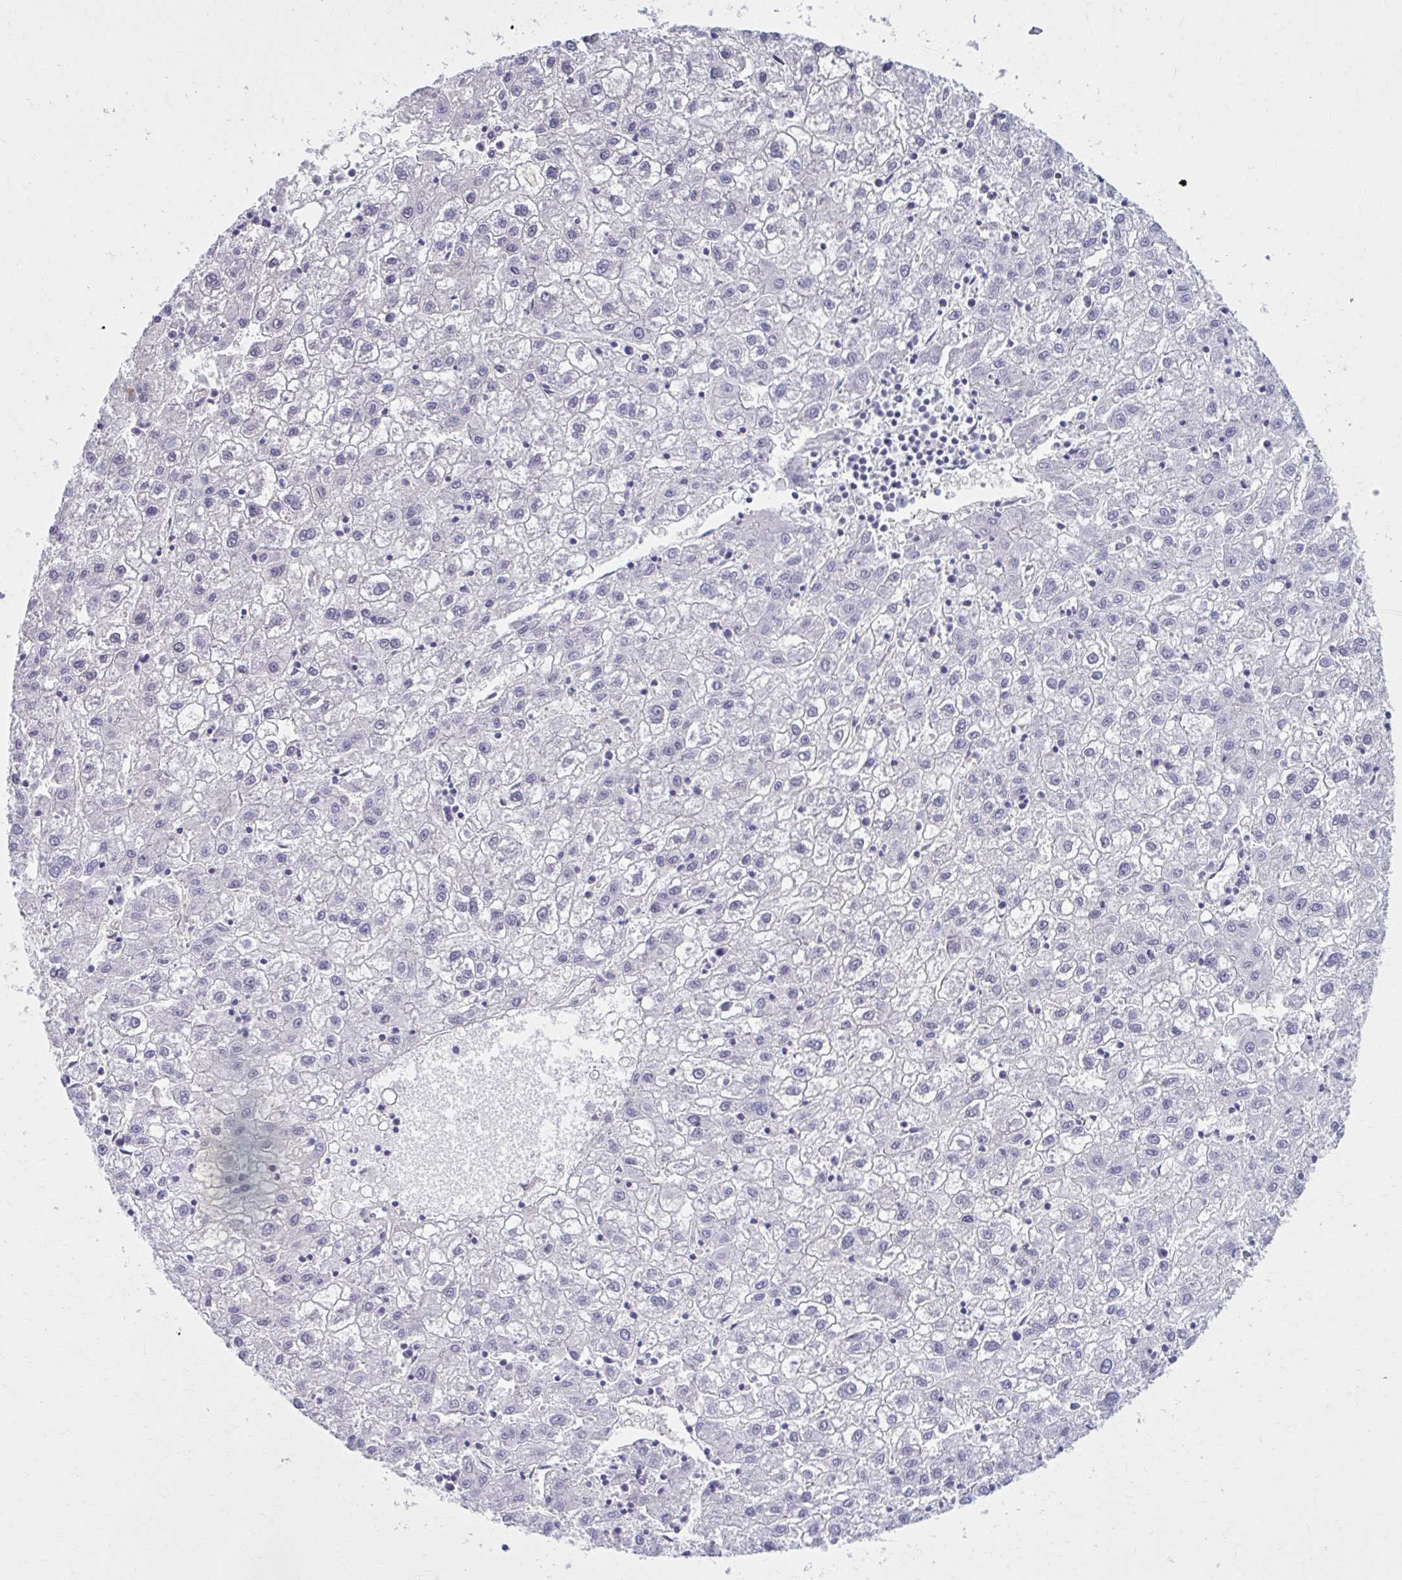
{"staining": {"intensity": "negative", "quantity": "none", "location": "none"}, "tissue": "liver cancer", "cell_type": "Tumor cells", "image_type": "cancer", "snomed": [{"axis": "morphology", "description": "Carcinoma, Hepatocellular, NOS"}, {"axis": "topography", "description": "Liver"}], "caption": "Tumor cells are negative for protein expression in human hepatocellular carcinoma (liver).", "gene": "CHST3", "patient": {"sex": "male", "age": 72}}